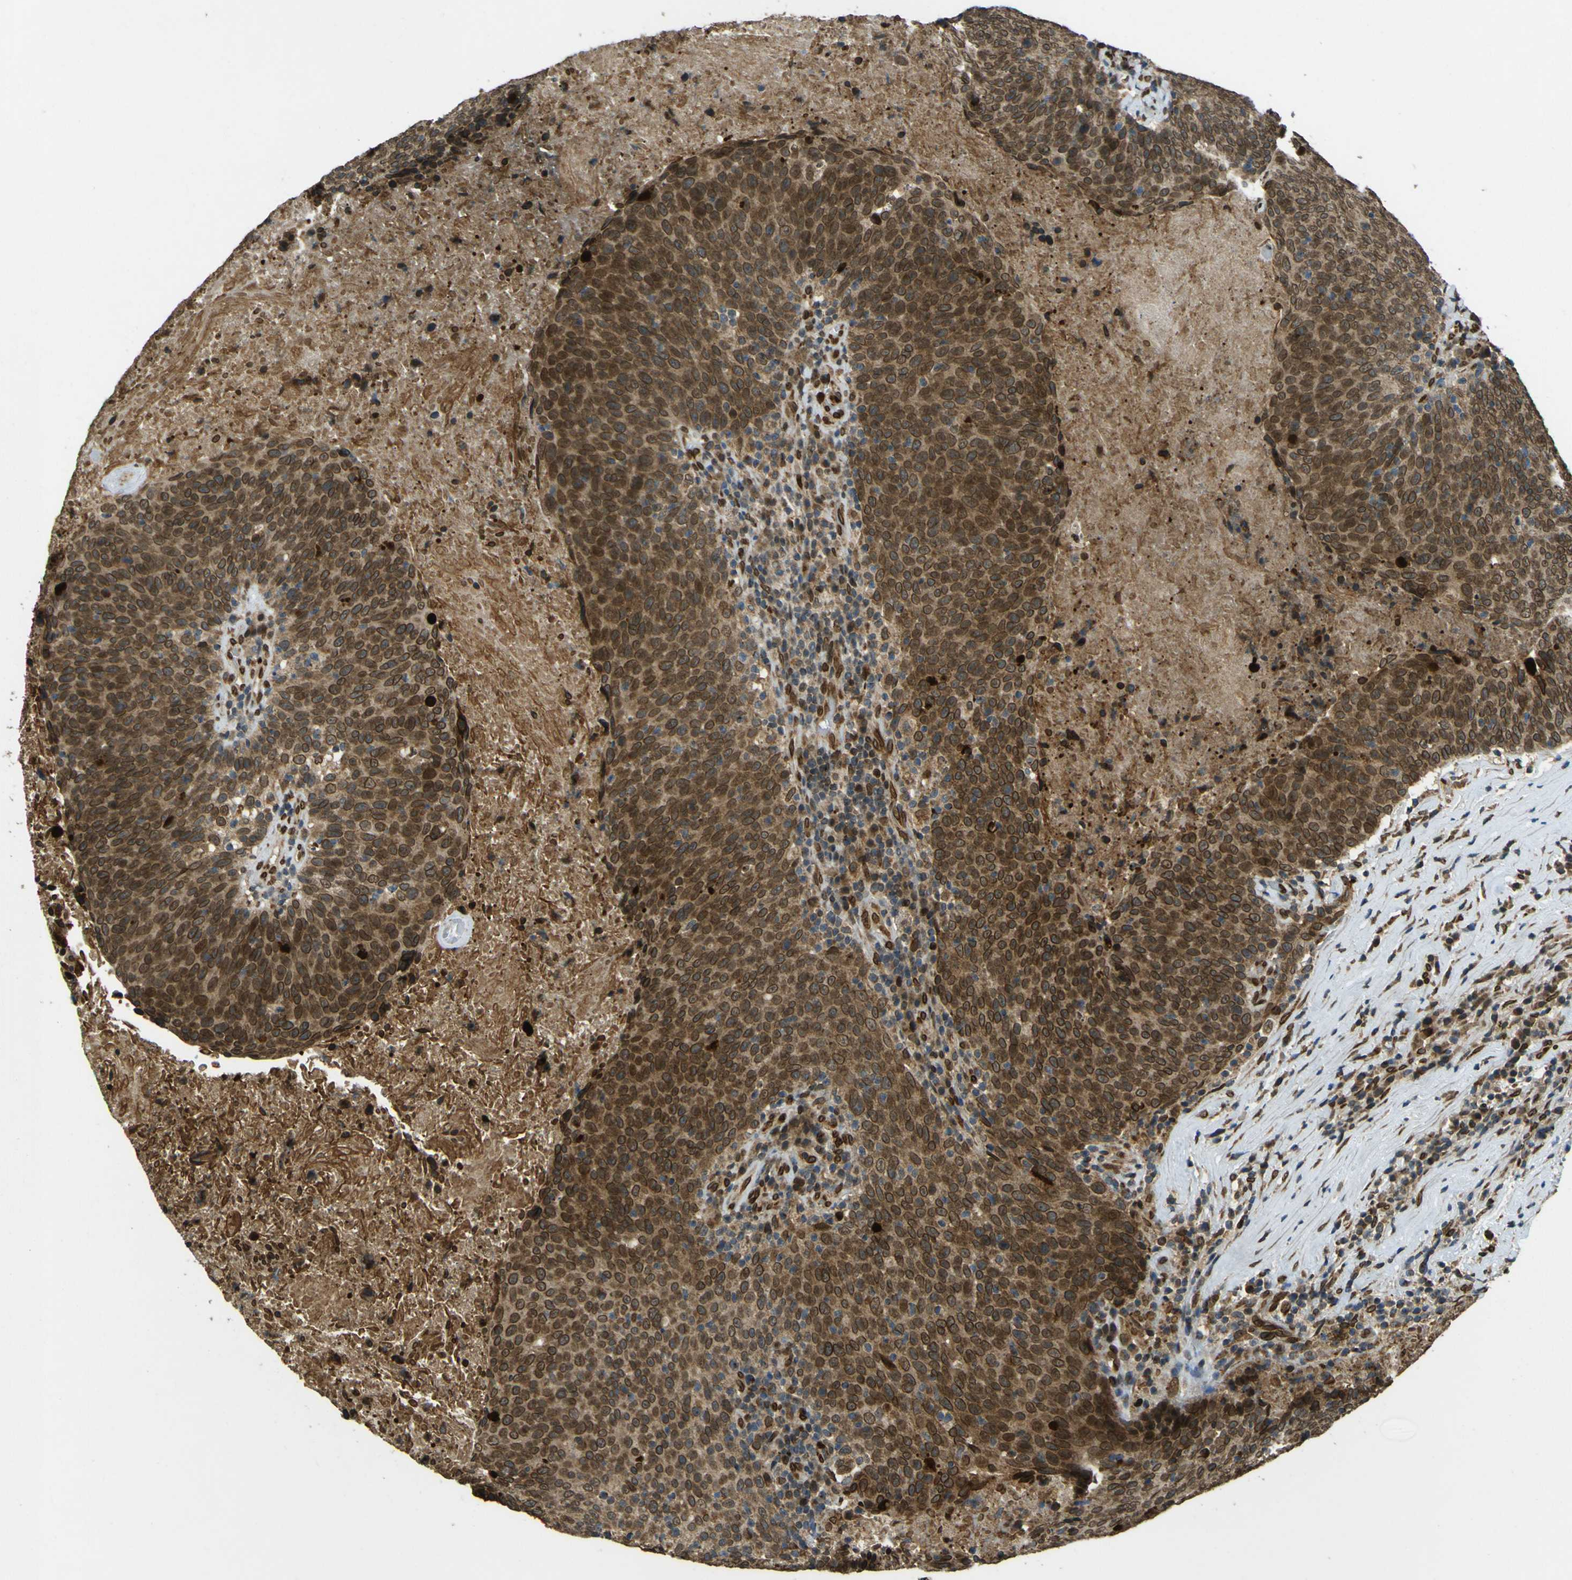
{"staining": {"intensity": "moderate", "quantity": ">75%", "location": "cytoplasmic/membranous,nuclear"}, "tissue": "head and neck cancer", "cell_type": "Tumor cells", "image_type": "cancer", "snomed": [{"axis": "morphology", "description": "Squamous cell carcinoma, NOS"}, {"axis": "morphology", "description": "Squamous cell carcinoma, metastatic, NOS"}, {"axis": "topography", "description": "Lymph node"}, {"axis": "topography", "description": "Head-Neck"}], "caption": "Protein expression by immunohistochemistry exhibits moderate cytoplasmic/membranous and nuclear positivity in approximately >75% of tumor cells in squamous cell carcinoma (head and neck).", "gene": "GALNT1", "patient": {"sex": "male", "age": 62}}